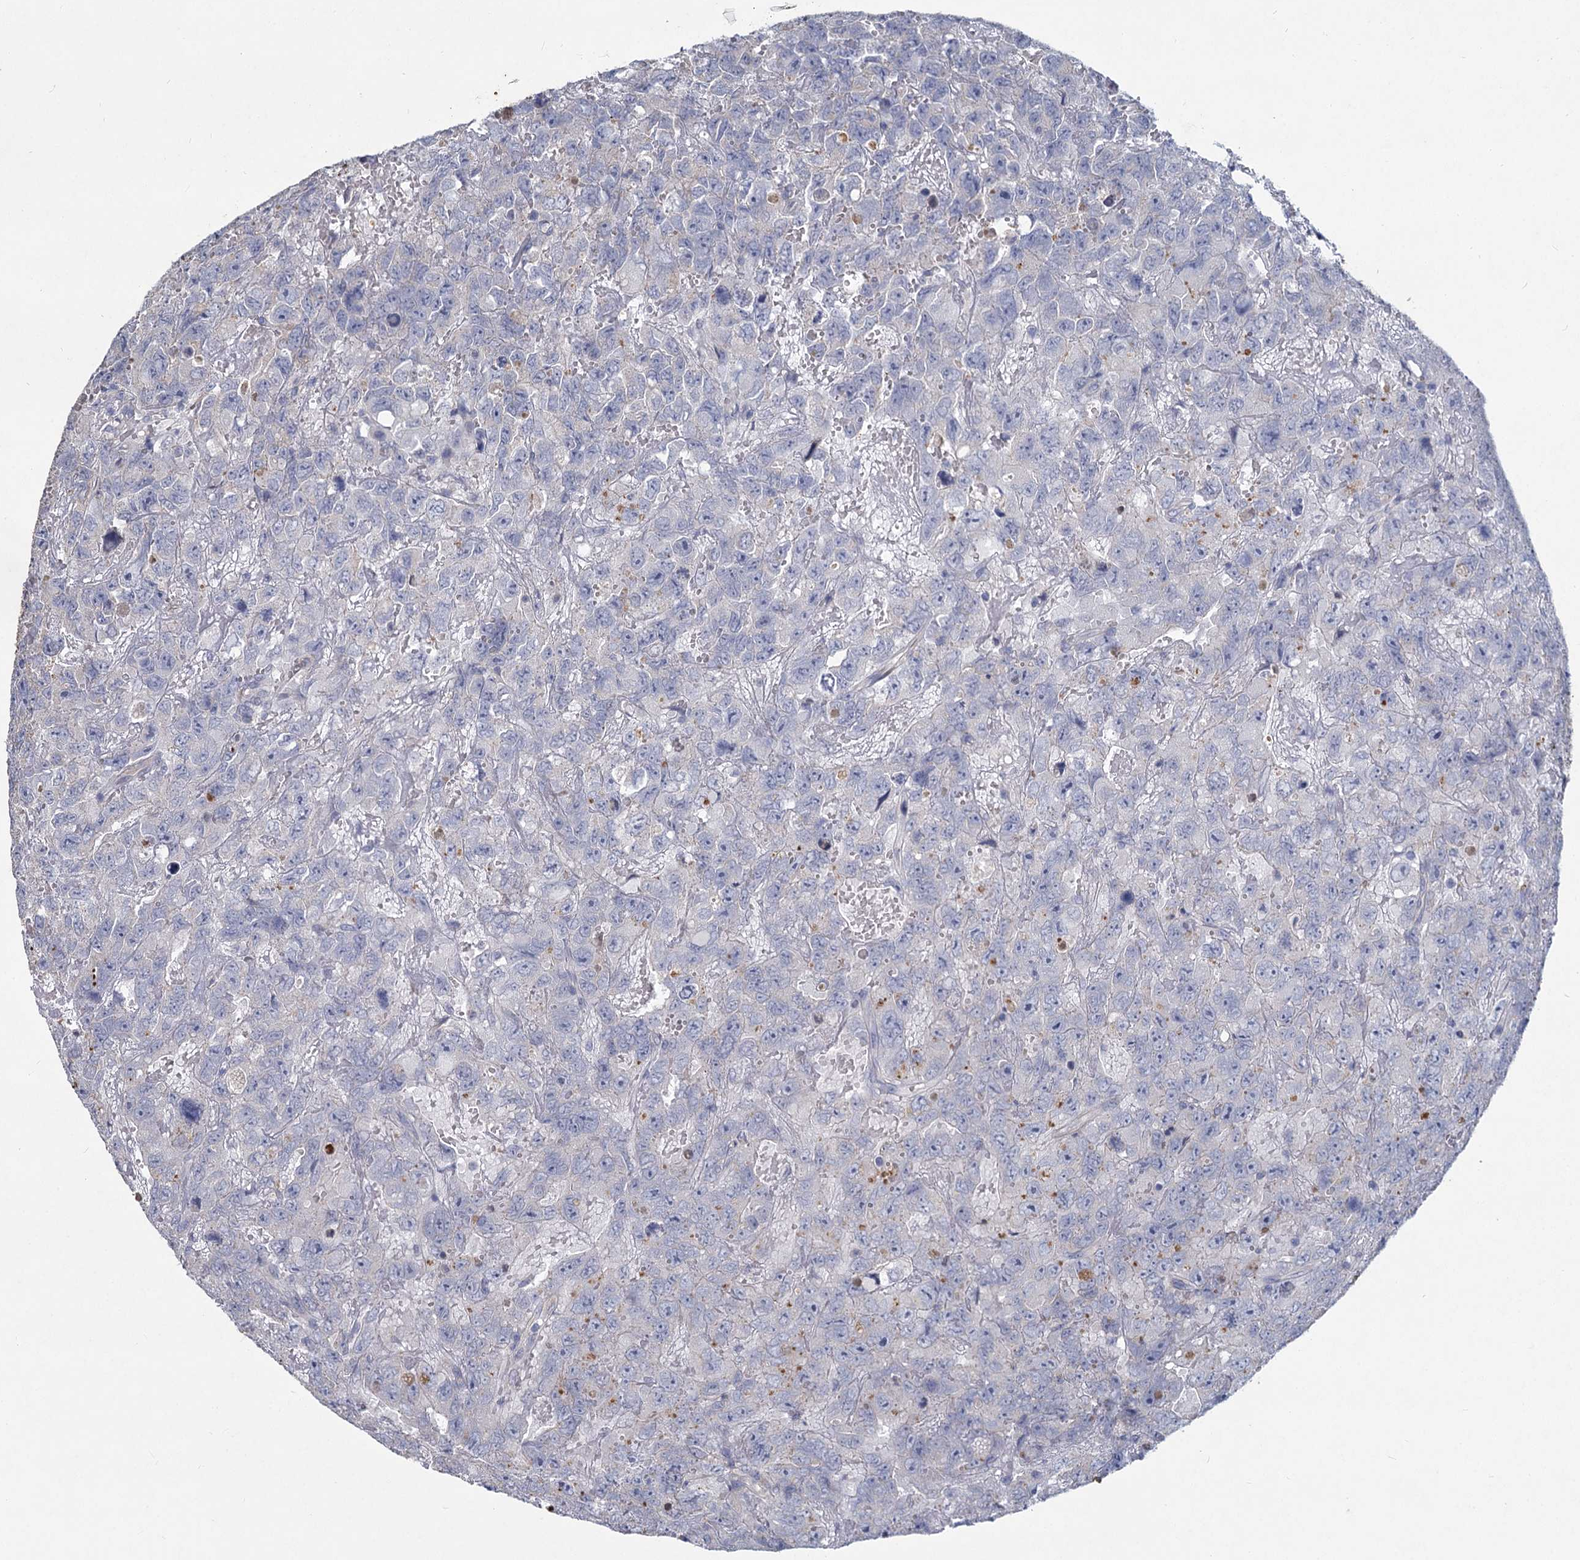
{"staining": {"intensity": "negative", "quantity": "none", "location": "none"}, "tissue": "testis cancer", "cell_type": "Tumor cells", "image_type": "cancer", "snomed": [{"axis": "morphology", "description": "Carcinoma, Embryonal, NOS"}, {"axis": "topography", "description": "Testis"}], "caption": "Testis cancer (embryonal carcinoma) was stained to show a protein in brown. There is no significant positivity in tumor cells.", "gene": "HES2", "patient": {"sex": "male", "age": 45}}